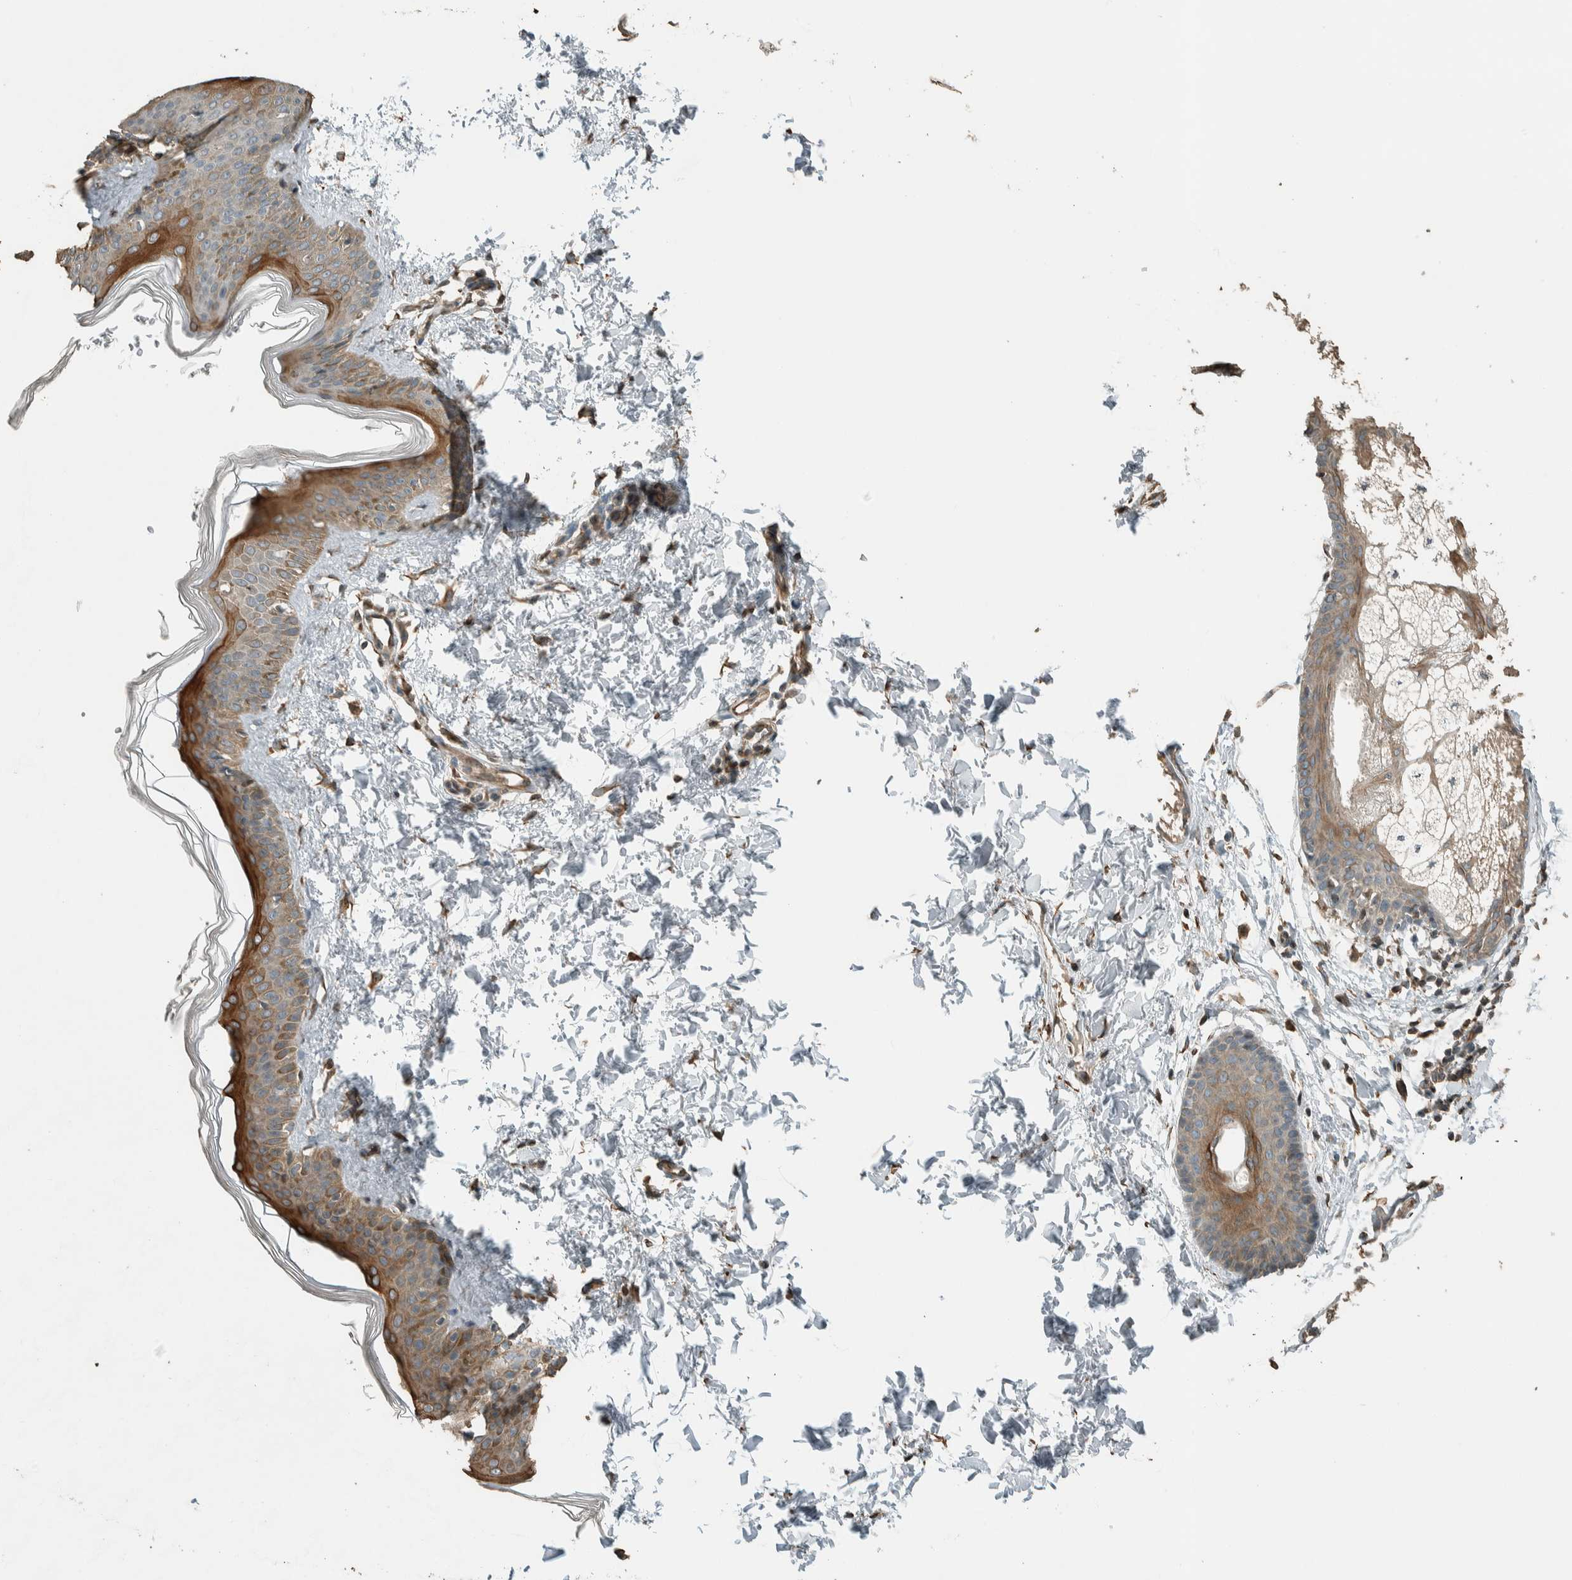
{"staining": {"intensity": "moderate", "quantity": ">75%", "location": "cytoplasmic/membranous"}, "tissue": "skin", "cell_type": "Fibroblasts", "image_type": "normal", "snomed": [{"axis": "morphology", "description": "Normal tissue, NOS"}, {"axis": "topography", "description": "Skin"}], "caption": "Immunohistochemical staining of normal skin reveals medium levels of moderate cytoplasmic/membranous staining in approximately >75% of fibroblasts.", "gene": "SEL1L", "patient": {"sex": "female", "age": 27}}